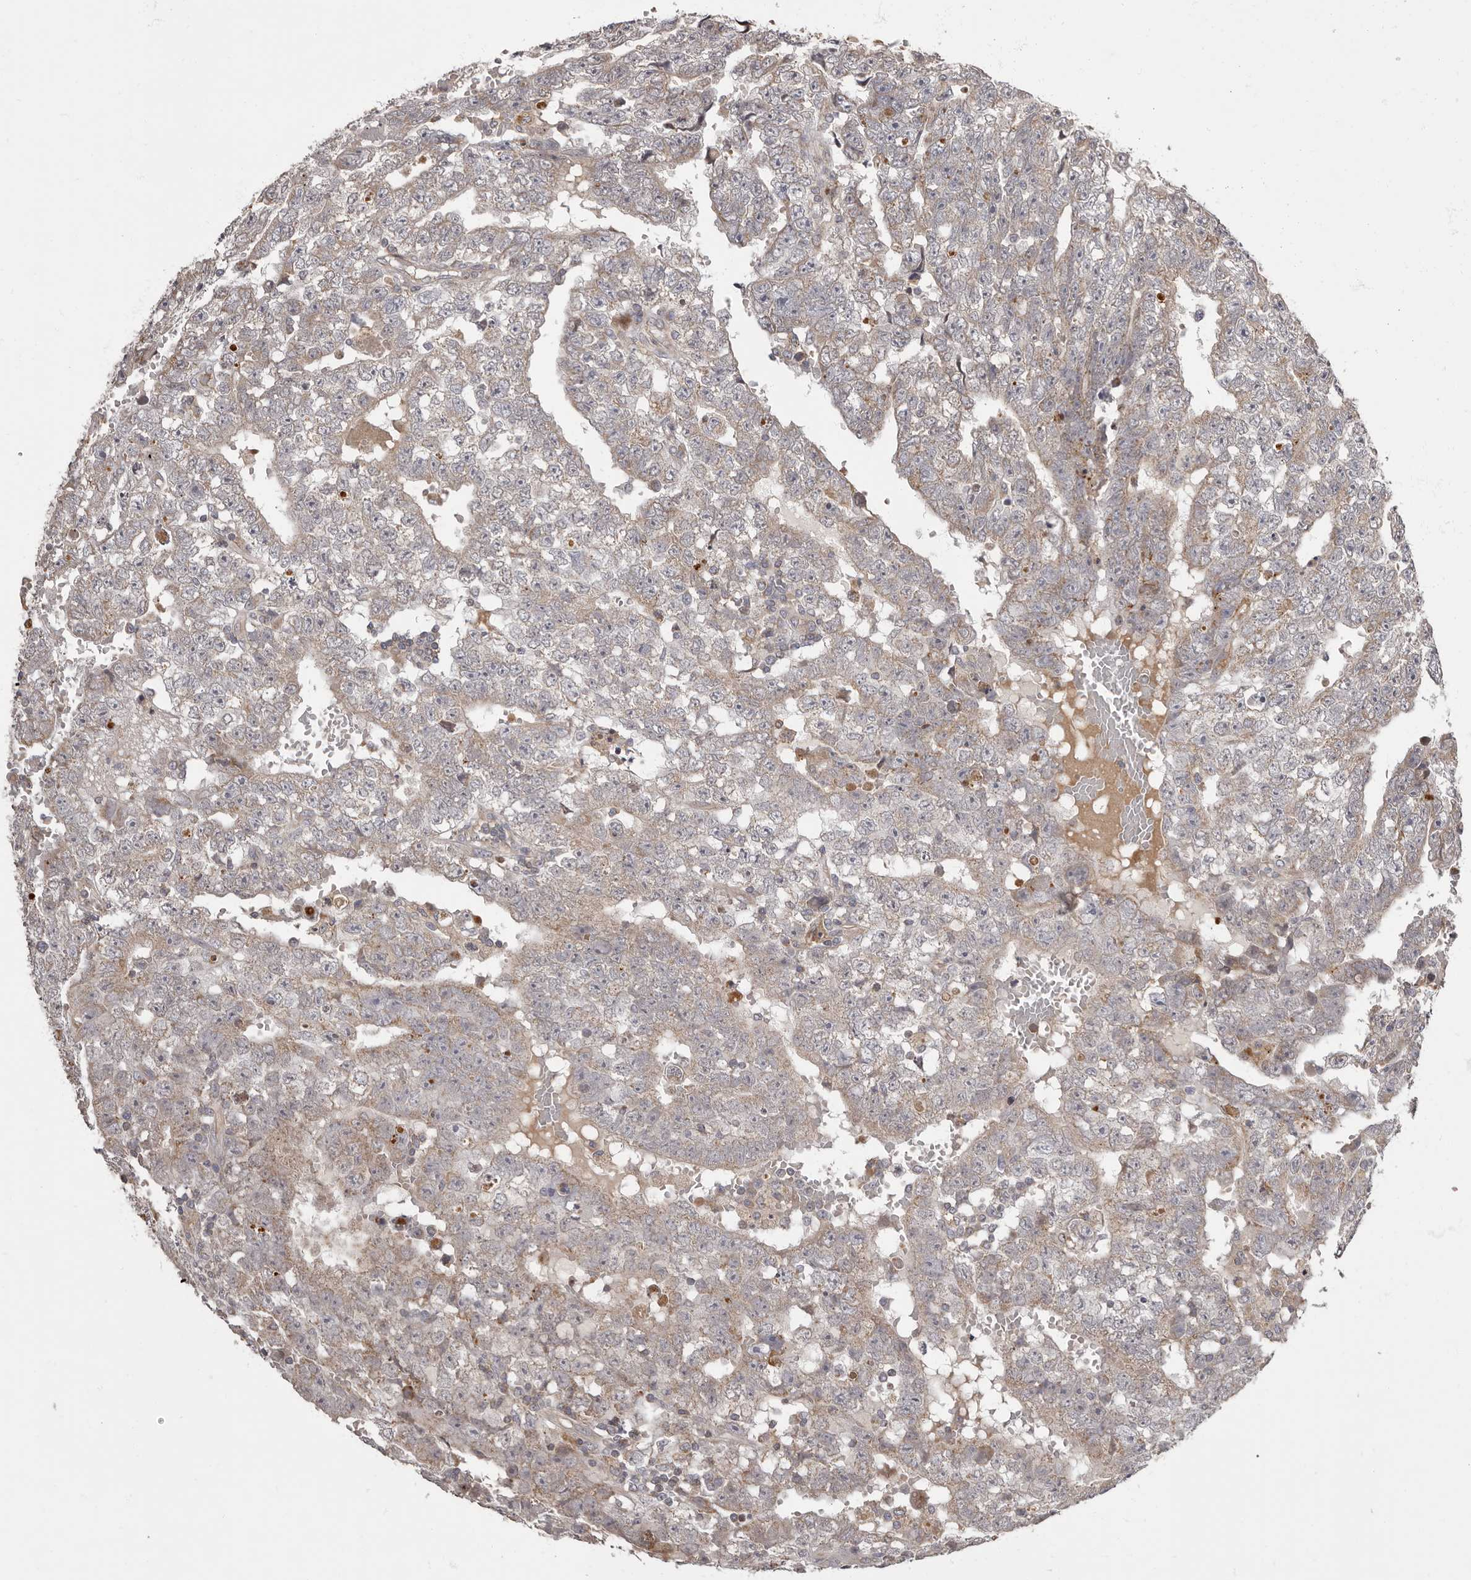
{"staining": {"intensity": "negative", "quantity": "none", "location": "none"}, "tissue": "testis cancer", "cell_type": "Tumor cells", "image_type": "cancer", "snomed": [{"axis": "morphology", "description": "Carcinoma, Embryonal, NOS"}, {"axis": "topography", "description": "Testis"}], "caption": "An immunohistochemistry (IHC) histopathology image of embryonal carcinoma (testis) is shown. There is no staining in tumor cells of embryonal carcinoma (testis).", "gene": "ADCY2", "patient": {"sex": "male", "age": 25}}